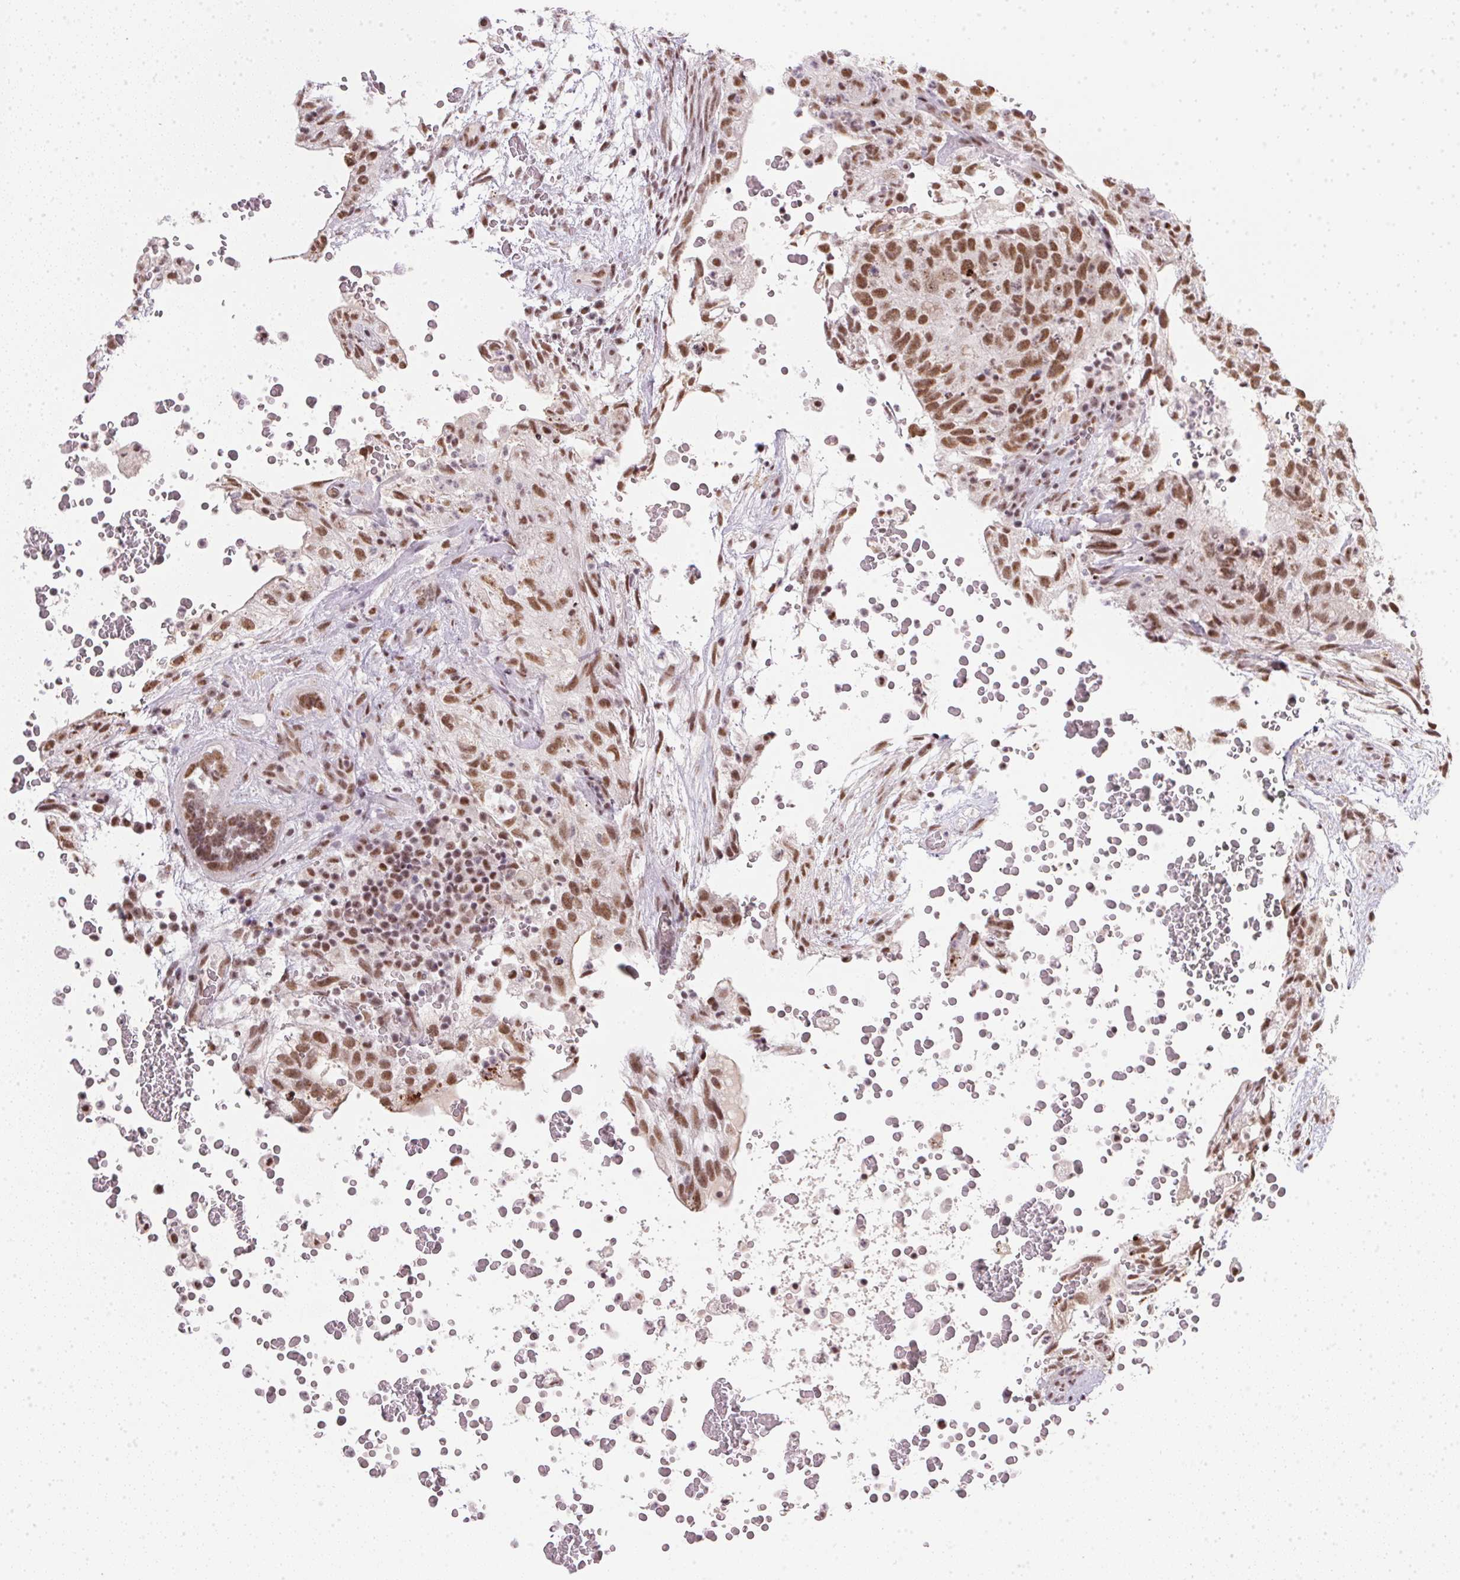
{"staining": {"intensity": "moderate", "quantity": ">75%", "location": "nuclear"}, "tissue": "testis cancer", "cell_type": "Tumor cells", "image_type": "cancer", "snomed": [{"axis": "morphology", "description": "Normal tissue, NOS"}, {"axis": "morphology", "description": "Carcinoma, Embryonal, NOS"}, {"axis": "topography", "description": "Testis"}], "caption": "A brown stain highlights moderate nuclear positivity of a protein in testis cancer (embryonal carcinoma) tumor cells.", "gene": "SRSF7", "patient": {"sex": "male", "age": 32}}